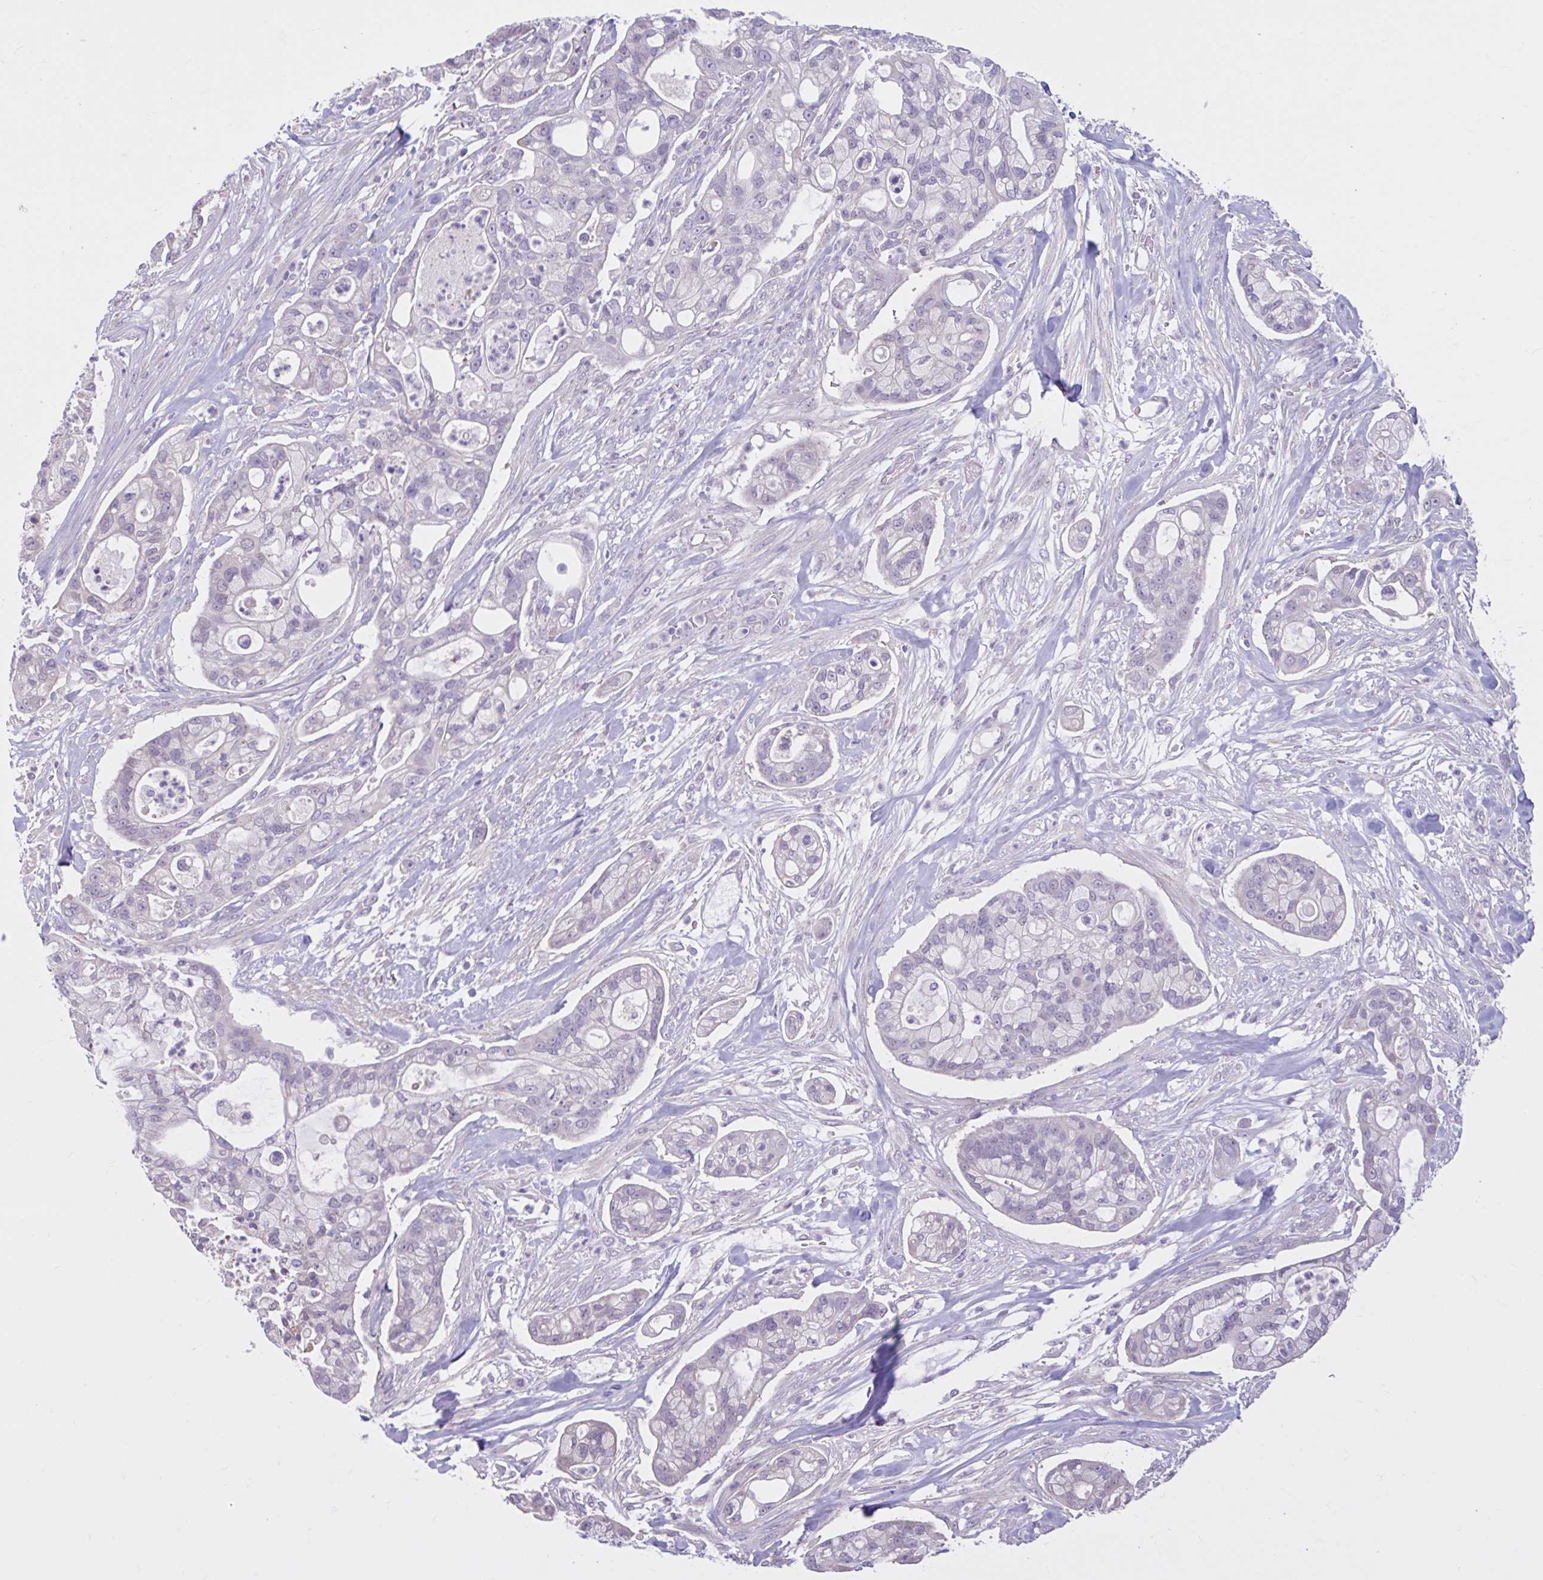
{"staining": {"intensity": "negative", "quantity": "none", "location": "none"}, "tissue": "pancreatic cancer", "cell_type": "Tumor cells", "image_type": "cancer", "snomed": [{"axis": "morphology", "description": "Adenocarcinoma, NOS"}, {"axis": "topography", "description": "Pancreas"}], "caption": "Immunohistochemistry micrograph of neoplastic tissue: human pancreatic cancer stained with DAB exhibits no significant protein staining in tumor cells. The staining was performed using DAB (3,3'-diaminobenzidine) to visualize the protein expression in brown, while the nuclei were stained in blue with hematoxylin (Magnification: 20x).", "gene": "CDH19", "patient": {"sex": "female", "age": 69}}